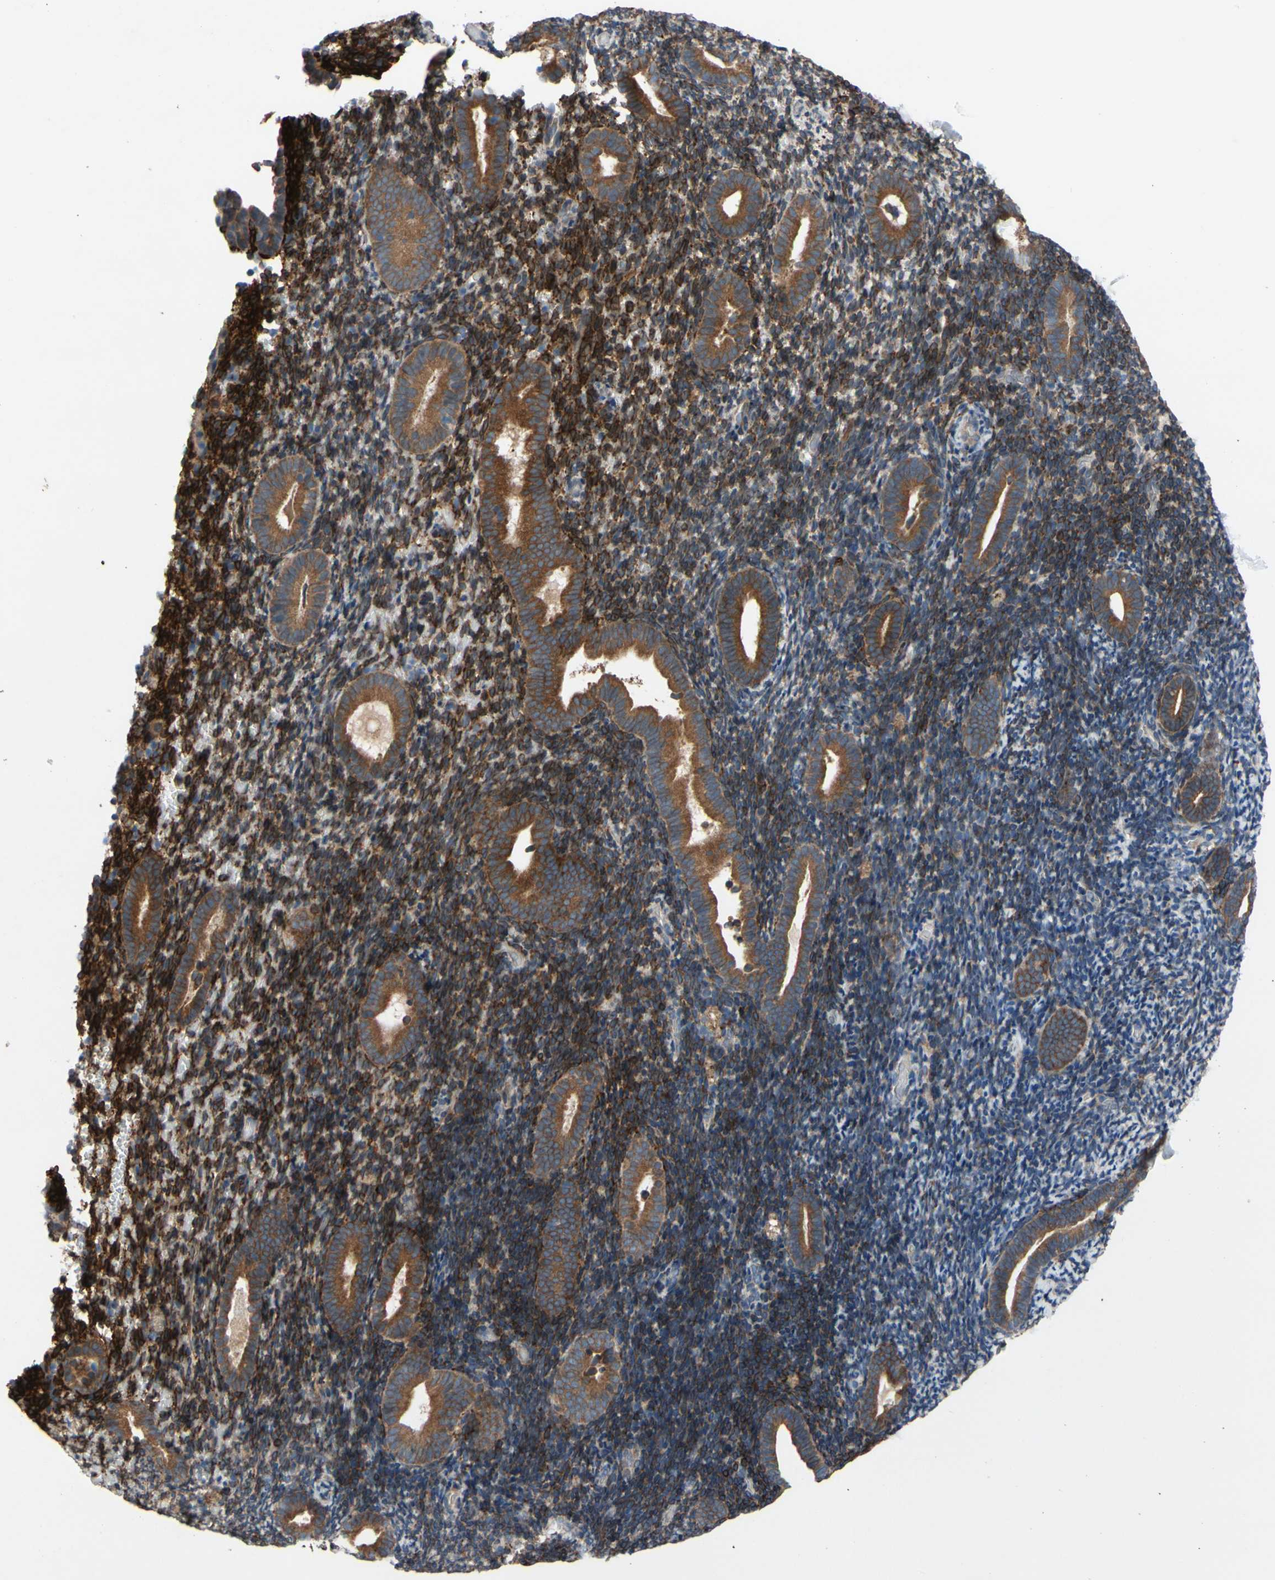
{"staining": {"intensity": "strong", "quantity": "25%-75%", "location": "cytoplasmic/membranous"}, "tissue": "endometrium", "cell_type": "Cells in endometrial stroma", "image_type": "normal", "snomed": [{"axis": "morphology", "description": "Normal tissue, NOS"}, {"axis": "topography", "description": "Endometrium"}], "caption": "IHC (DAB) staining of benign human endometrium demonstrates strong cytoplasmic/membranous protein positivity in approximately 25%-75% of cells in endometrial stroma.", "gene": "PRXL2A", "patient": {"sex": "female", "age": 51}}